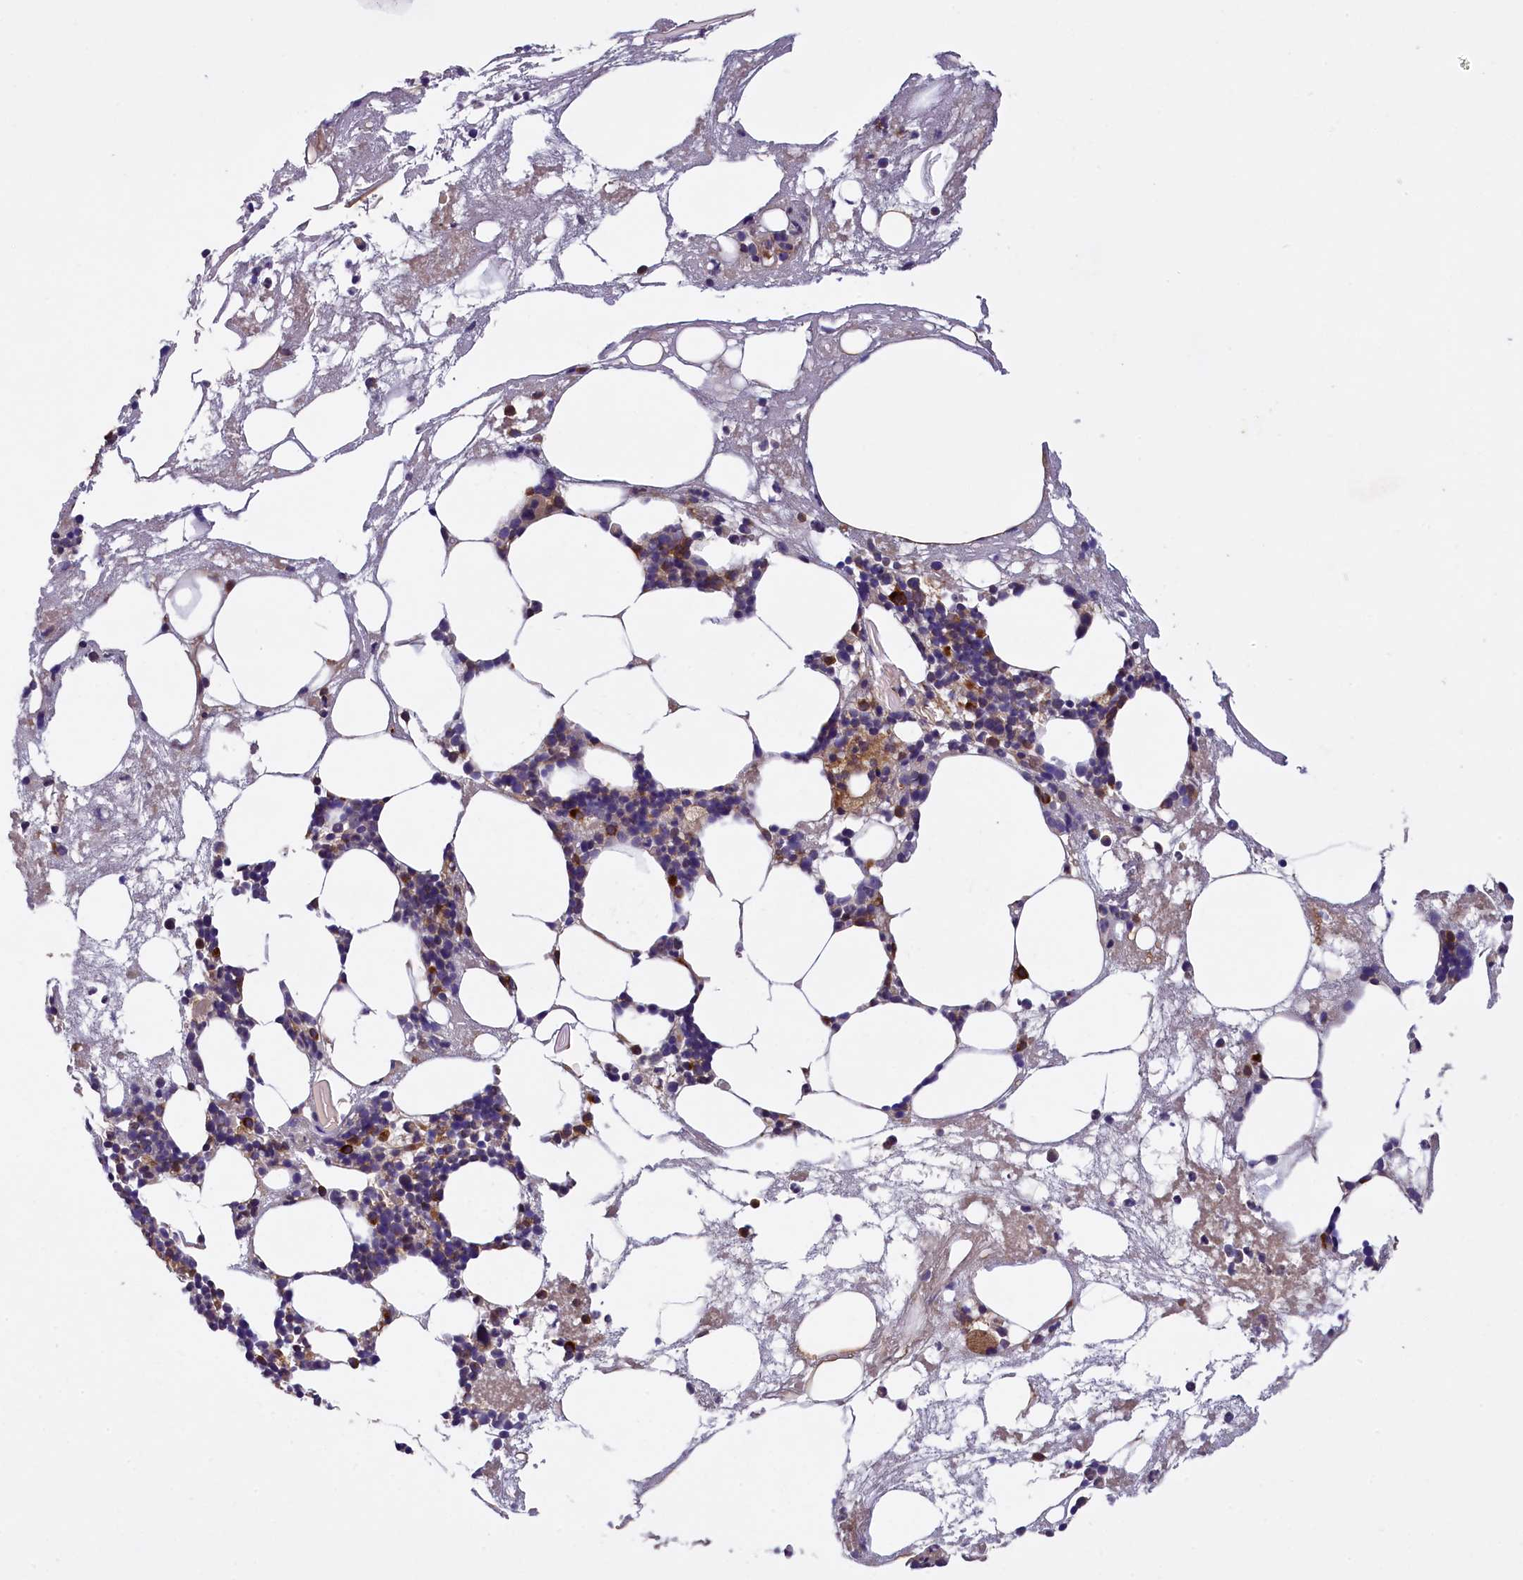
{"staining": {"intensity": "moderate", "quantity": "25%-75%", "location": "cytoplasmic/membranous"}, "tissue": "bone marrow", "cell_type": "Hematopoietic cells", "image_type": "normal", "snomed": [{"axis": "morphology", "description": "Normal tissue, NOS"}, {"axis": "topography", "description": "Bone marrow"}], "caption": "DAB (3,3'-diaminobenzidine) immunohistochemical staining of normal human bone marrow reveals moderate cytoplasmic/membranous protein positivity in about 25%-75% of hematopoietic cells.", "gene": "NAIP", "patient": {"sex": "male", "age": 80}}